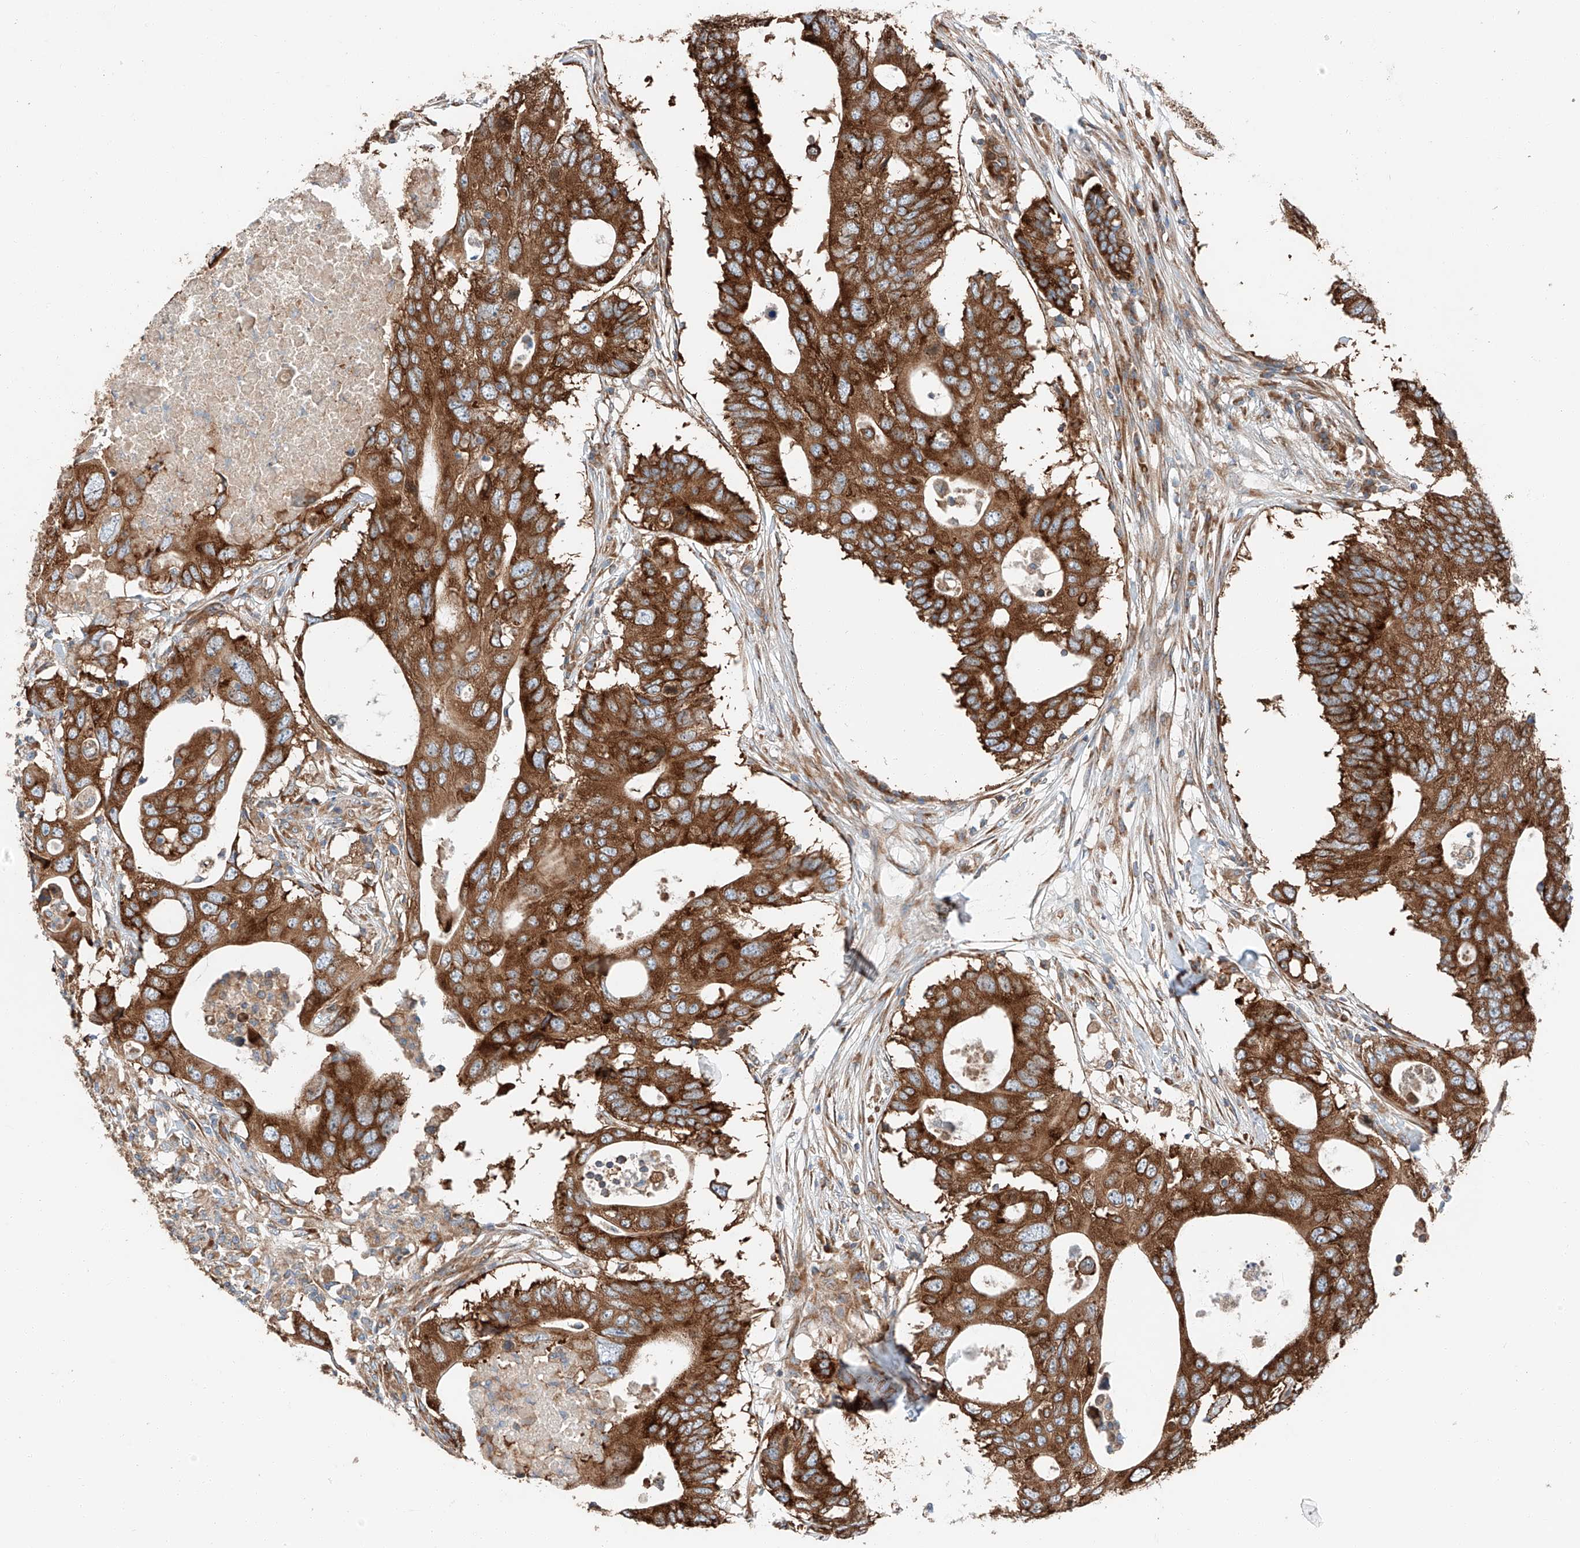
{"staining": {"intensity": "strong", "quantity": ">75%", "location": "cytoplasmic/membranous"}, "tissue": "colorectal cancer", "cell_type": "Tumor cells", "image_type": "cancer", "snomed": [{"axis": "morphology", "description": "Adenocarcinoma, NOS"}, {"axis": "topography", "description": "Colon"}], "caption": "About >75% of tumor cells in adenocarcinoma (colorectal) show strong cytoplasmic/membranous protein staining as visualized by brown immunohistochemical staining.", "gene": "ZC3H15", "patient": {"sex": "male", "age": 71}}